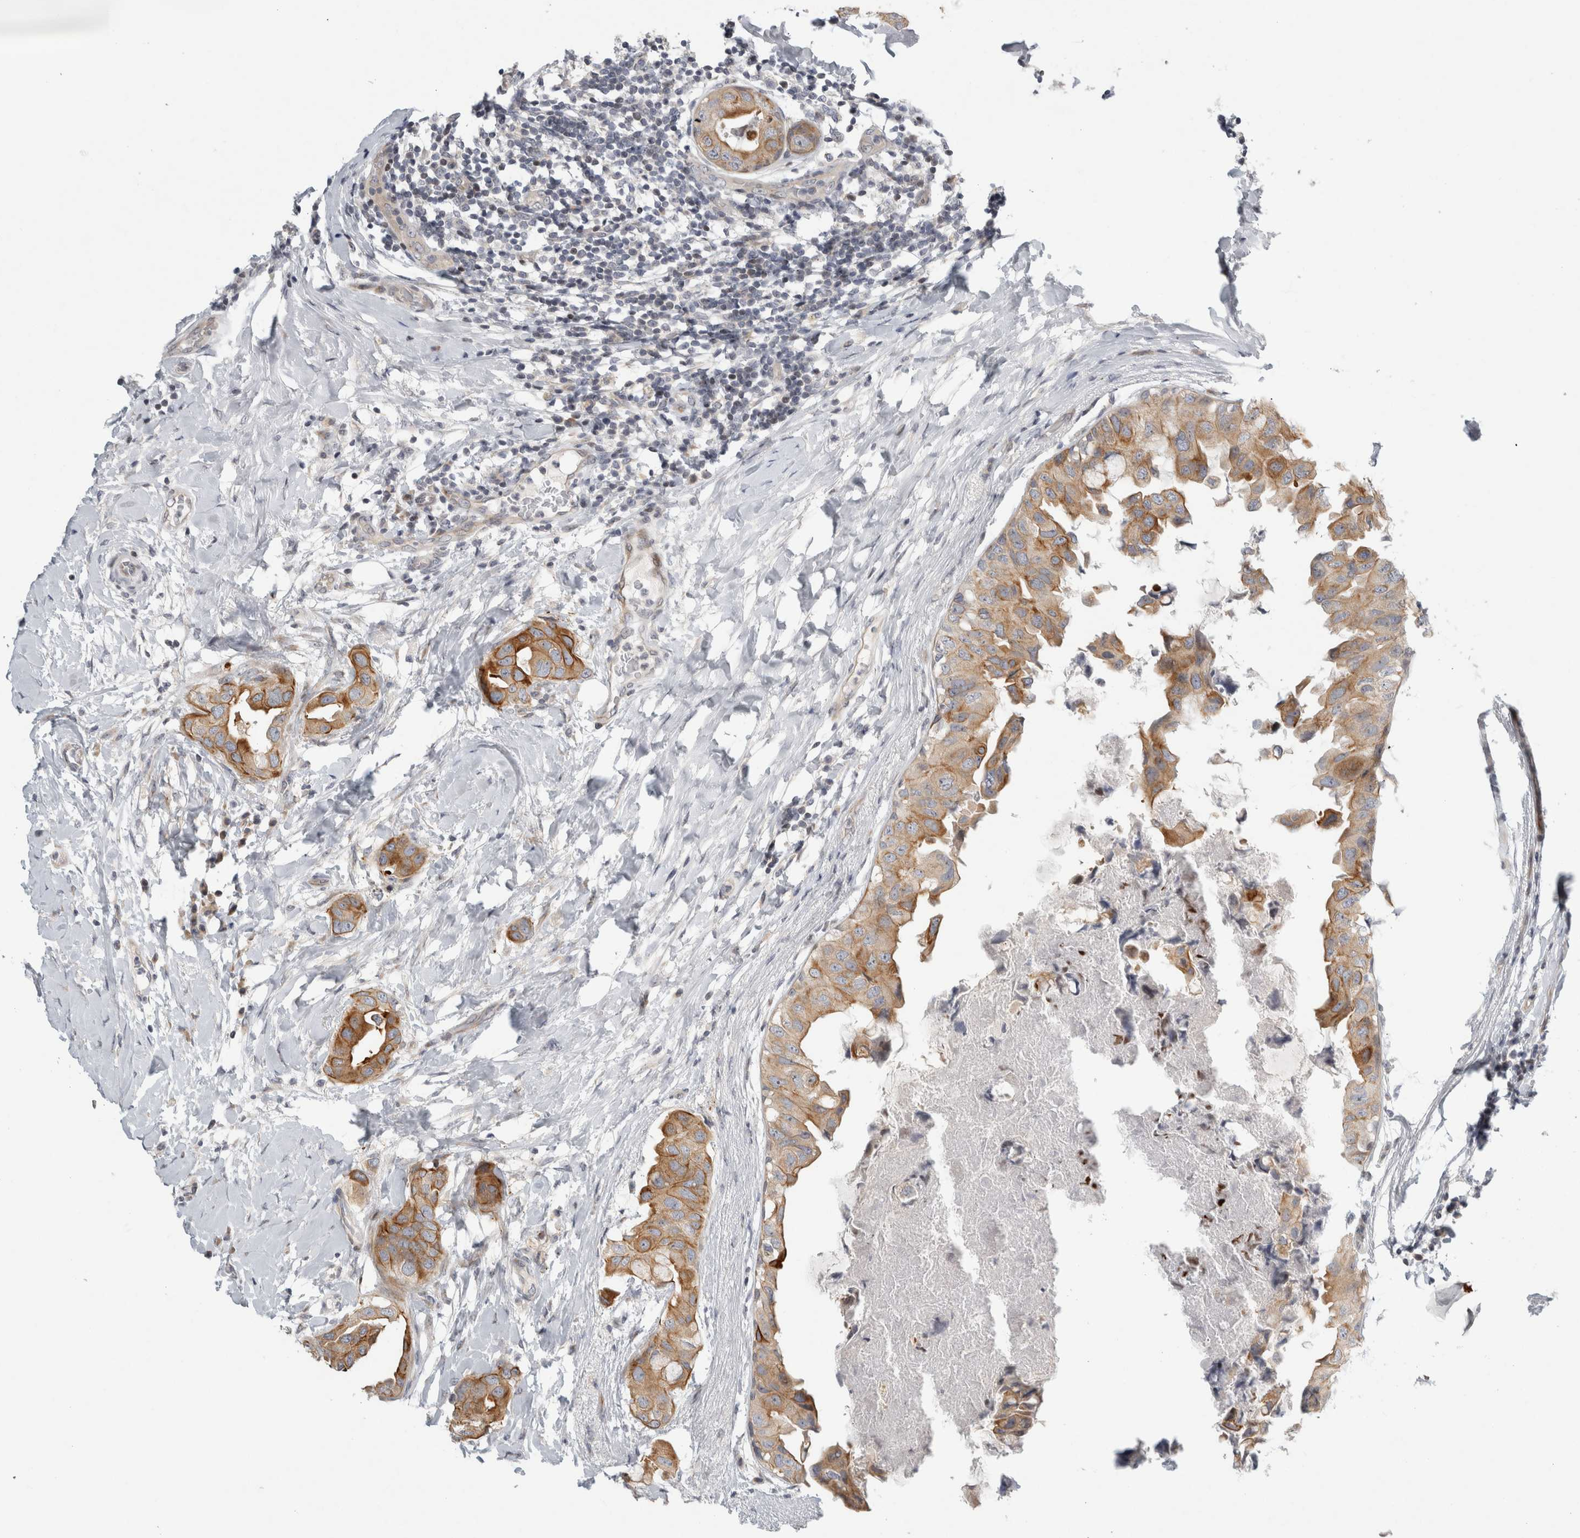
{"staining": {"intensity": "moderate", "quantity": ">75%", "location": "cytoplasmic/membranous"}, "tissue": "breast cancer", "cell_type": "Tumor cells", "image_type": "cancer", "snomed": [{"axis": "morphology", "description": "Duct carcinoma"}, {"axis": "topography", "description": "Breast"}], "caption": "High-magnification brightfield microscopy of infiltrating ductal carcinoma (breast) stained with DAB (3,3'-diaminobenzidine) (brown) and counterstained with hematoxylin (blue). tumor cells exhibit moderate cytoplasmic/membranous positivity is identified in approximately>75% of cells.", "gene": "UTP25", "patient": {"sex": "female", "age": 40}}